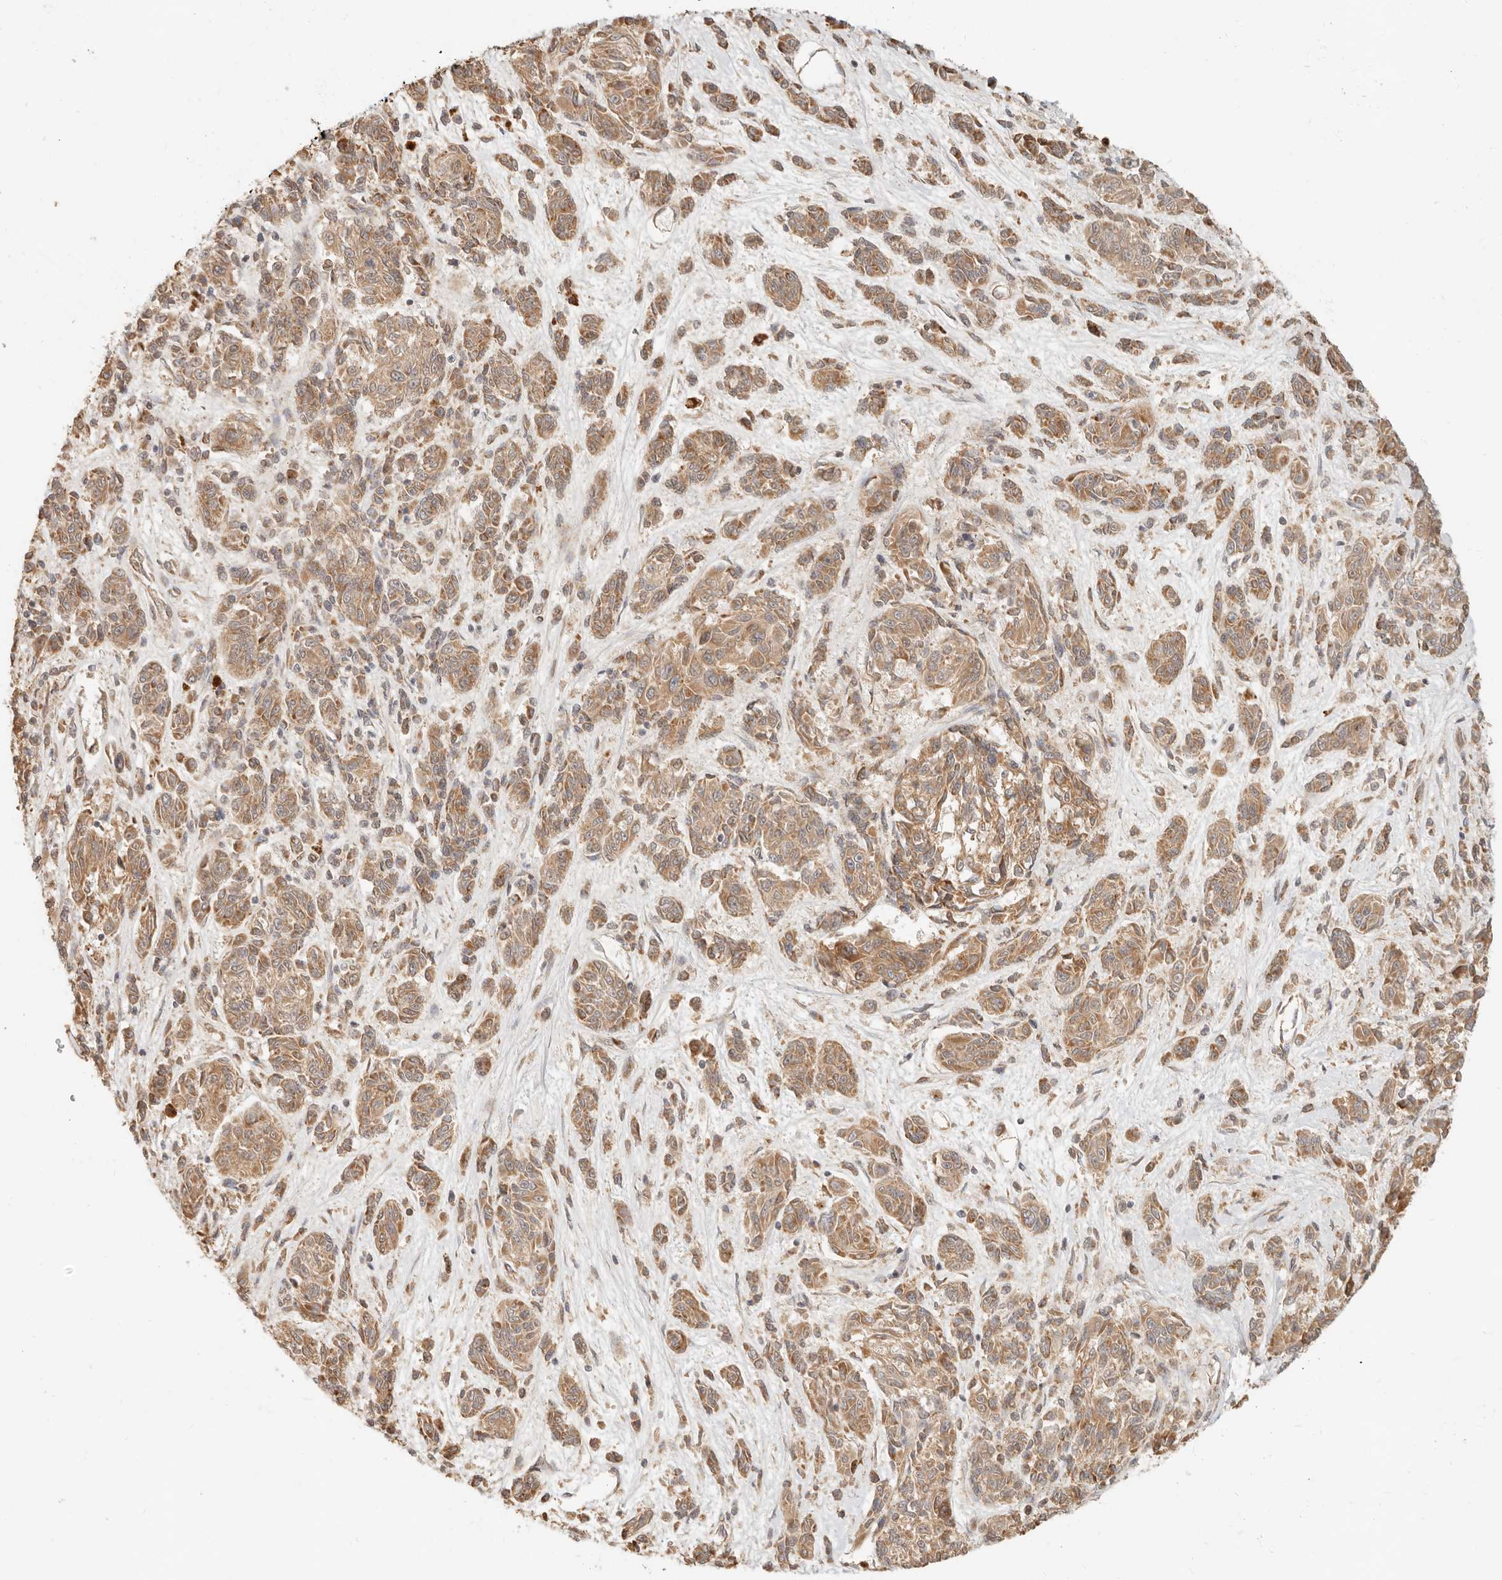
{"staining": {"intensity": "moderate", "quantity": ">75%", "location": "cytoplasmic/membranous"}, "tissue": "melanoma", "cell_type": "Tumor cells", "image_type": "cancer", "snomed": [{"axis": "morphology", "description": "Malignant melanoma, NOS"}, {"axis": "topography", "description": "Skin"}], "caption": "Moderate cytoplasmic/membranous protein expression is seen in approximately >75% of tumor cells in malignant melanoma. The staining was performed using DAB (3,3'-diaminobenzidine) to visualize the protein expression in brown, while the nuclei were stained in blue with hematoxylin (Magnification: 20x).", "gene": "BAALC", "patient": {"sex": "male", "age": 53}}